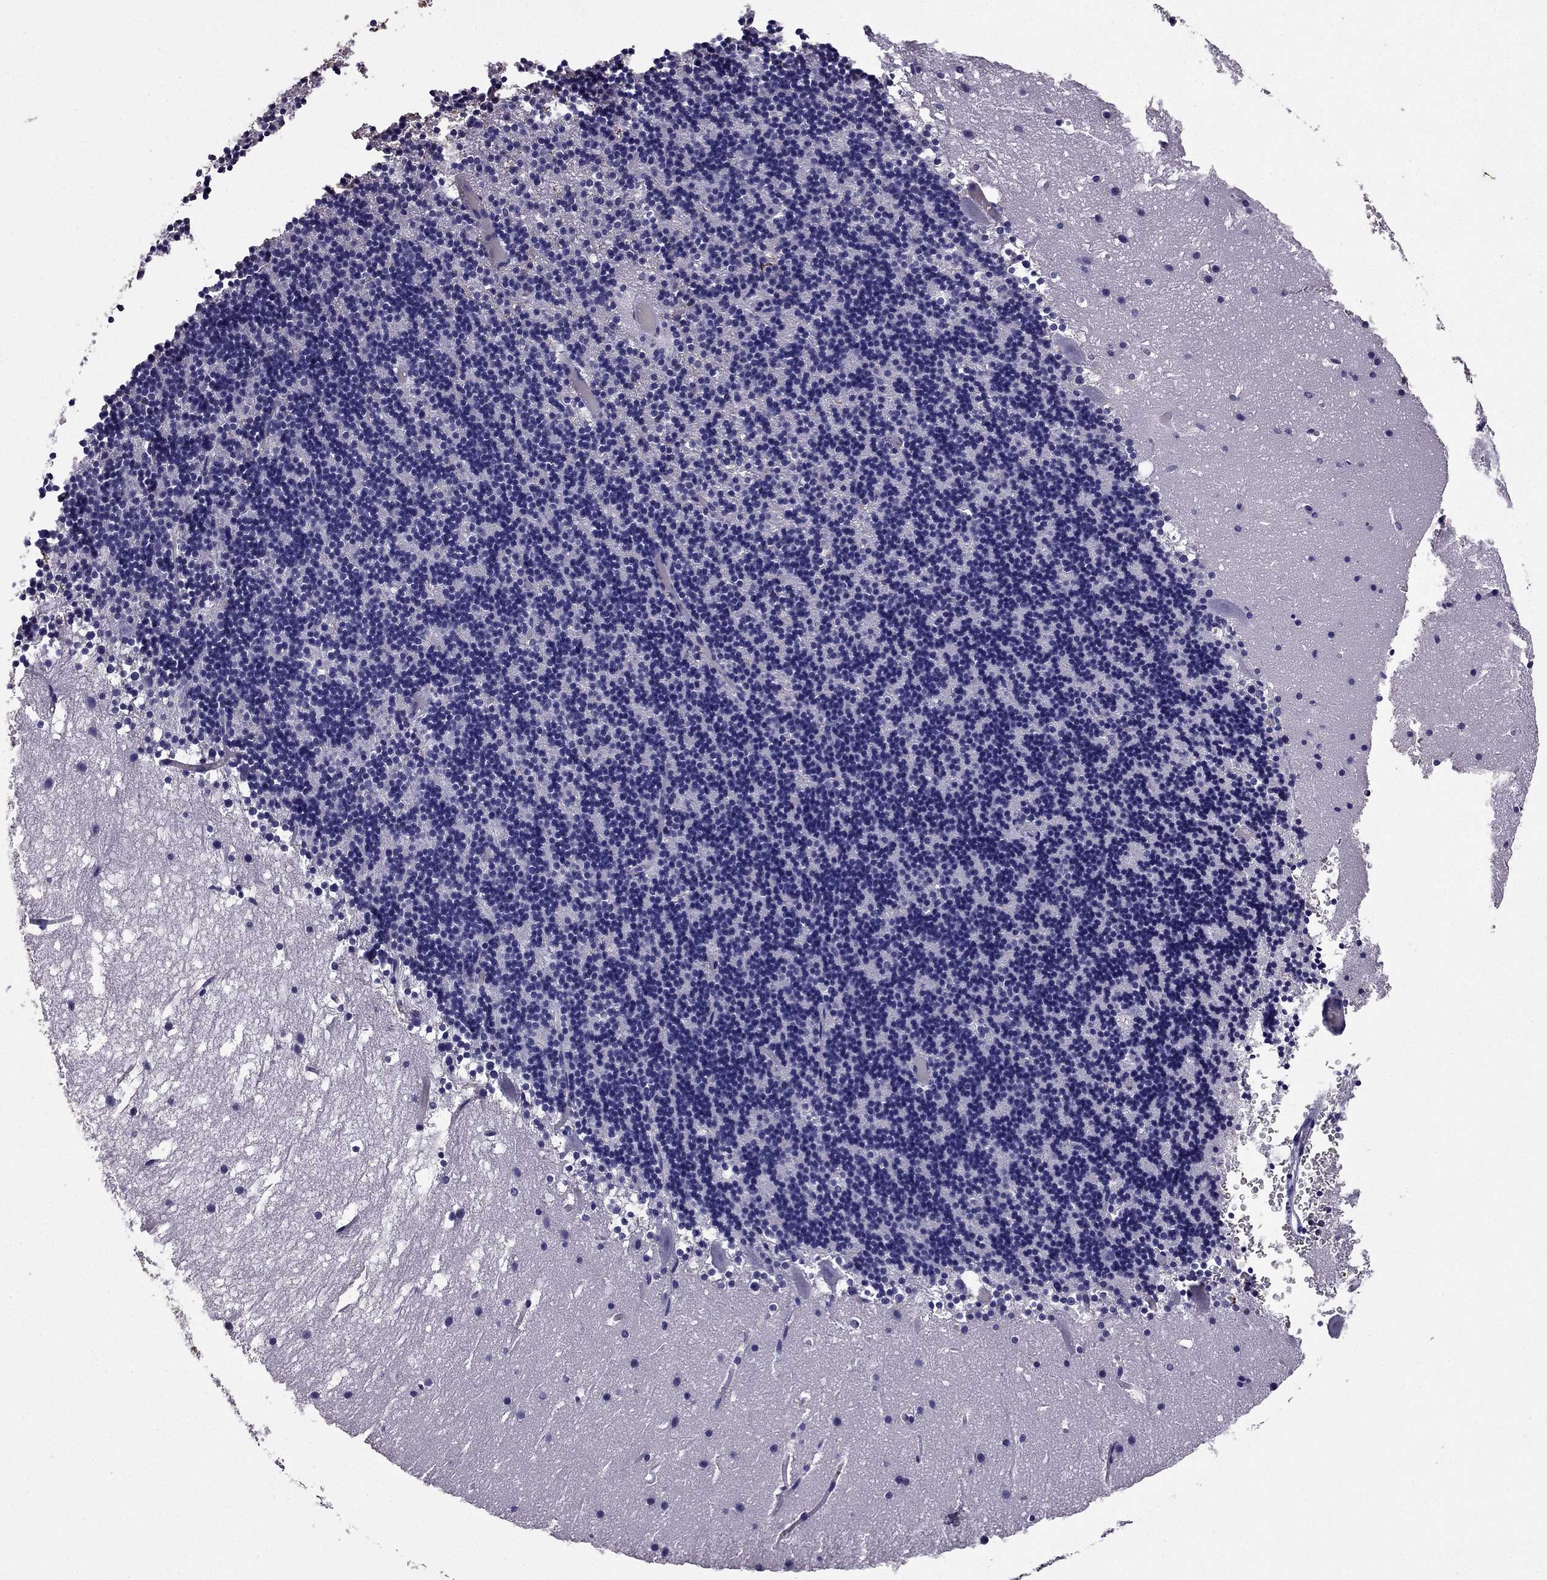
{"staining": {"intensity": "negative", "quantity": "none", "location": "none"}, "tissue": "cerebellum", "cell_type": "Cells in granular layer", "image_type": "normal", "snomed": [{"axis": "morphology", "description": "Normal tissue, NOS"}, {"axis": "topography", "description": "Cerebellum"}], "caption": "Immunohistochemistry (IHC) of normal human cerebellum reveals no positivity in cells in granular layer.", "gene": "RFLNB", "patient": {"sex": "male", "age": 37}}